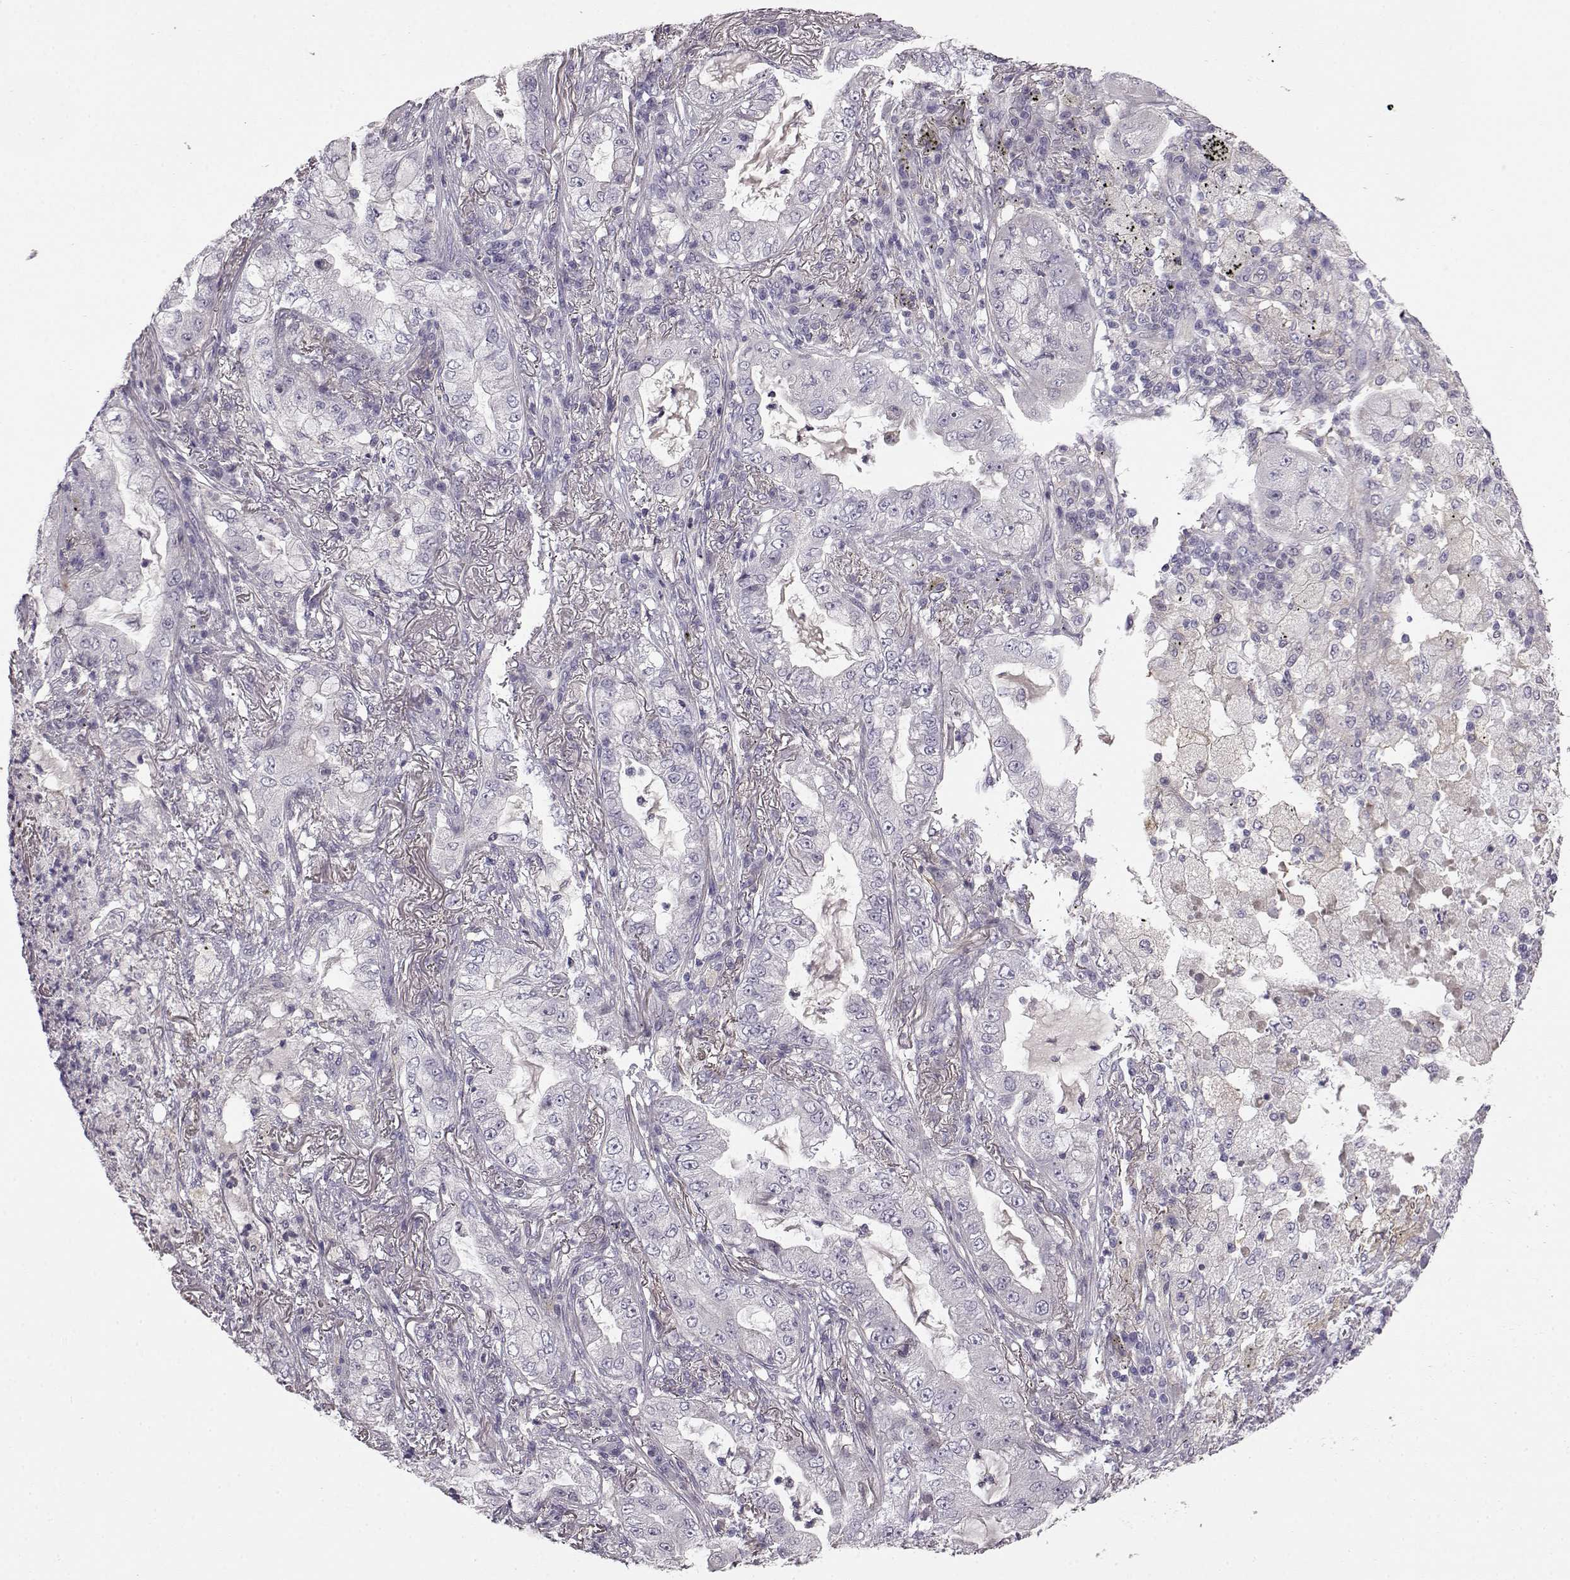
{"staining": {"intensity": "negative", "quantity": "none", "location": "none"}, "tissue": "lung cancer", "cell_type": "Tumor cells", "image_type": "cancer", "snomed": [{"axis": "morphology", "description": "Adenocarcinoma, NOS"}, {"axis": "topography", "description": "Lung"}], "caption": "IHC image of neoplastic tissue: human lung cancer stained with DAB displays no significant protein staining in tumor cells. (DAB immunohistochemistry with hematoxylin counter stain).", "gene": "KRT85", "patient": {"sex": "female", "age": 73}}